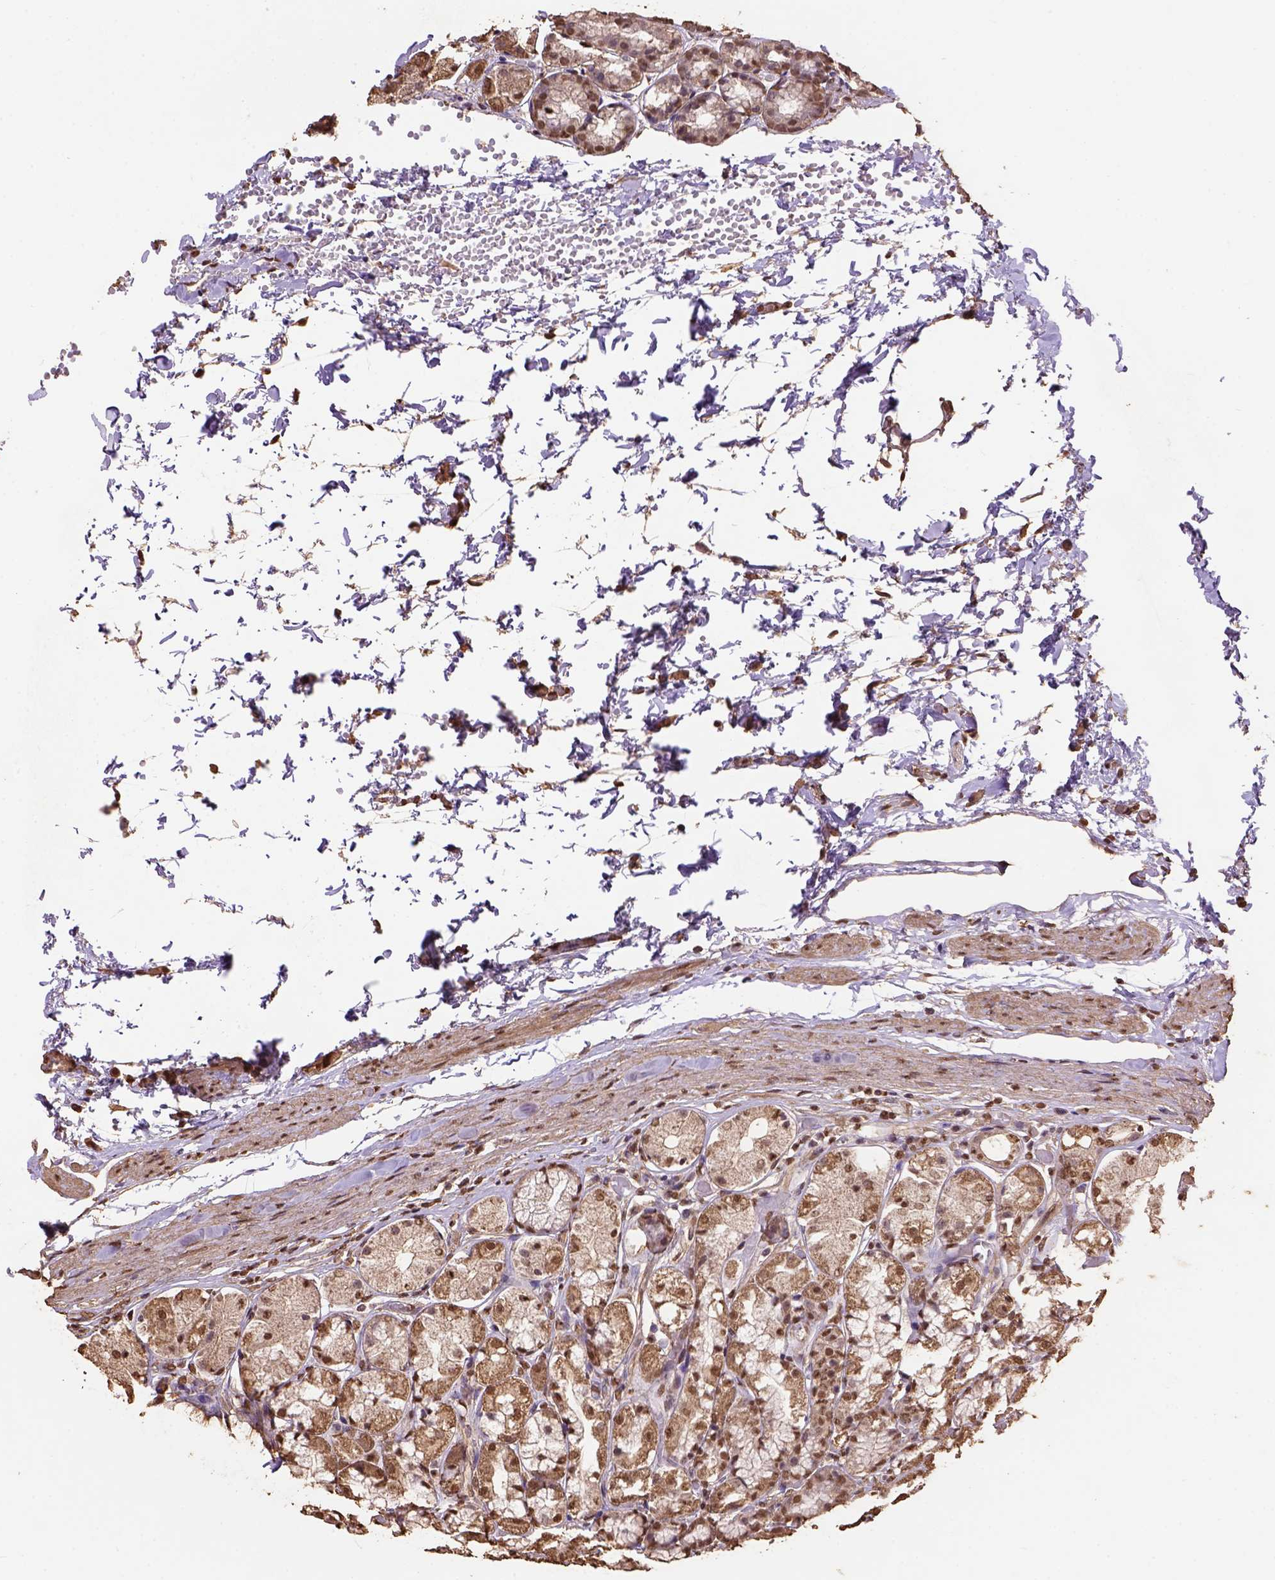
{"staining": {"intensity": "moderate", "quantity": ">75%", "location": "cytoplasmic/membranous,nuclear"}, "tissue": "stomach", "cell_type": "Glandular cells", "image_type": "normal", "snomed": [{"axis": "morphology", "description": "Normal tissue, NOS"}, {"axis": "topography", "description": "Stomach"}], "caption": "Immunohistochemical staining of benign human stomach reveals medium levels of moderate cytoplasmic/membranous,nuclear positivity in about >75% of glandular cells.", "gene": "CSTF2T", "patient": {"sex": "male", "age": 70}}